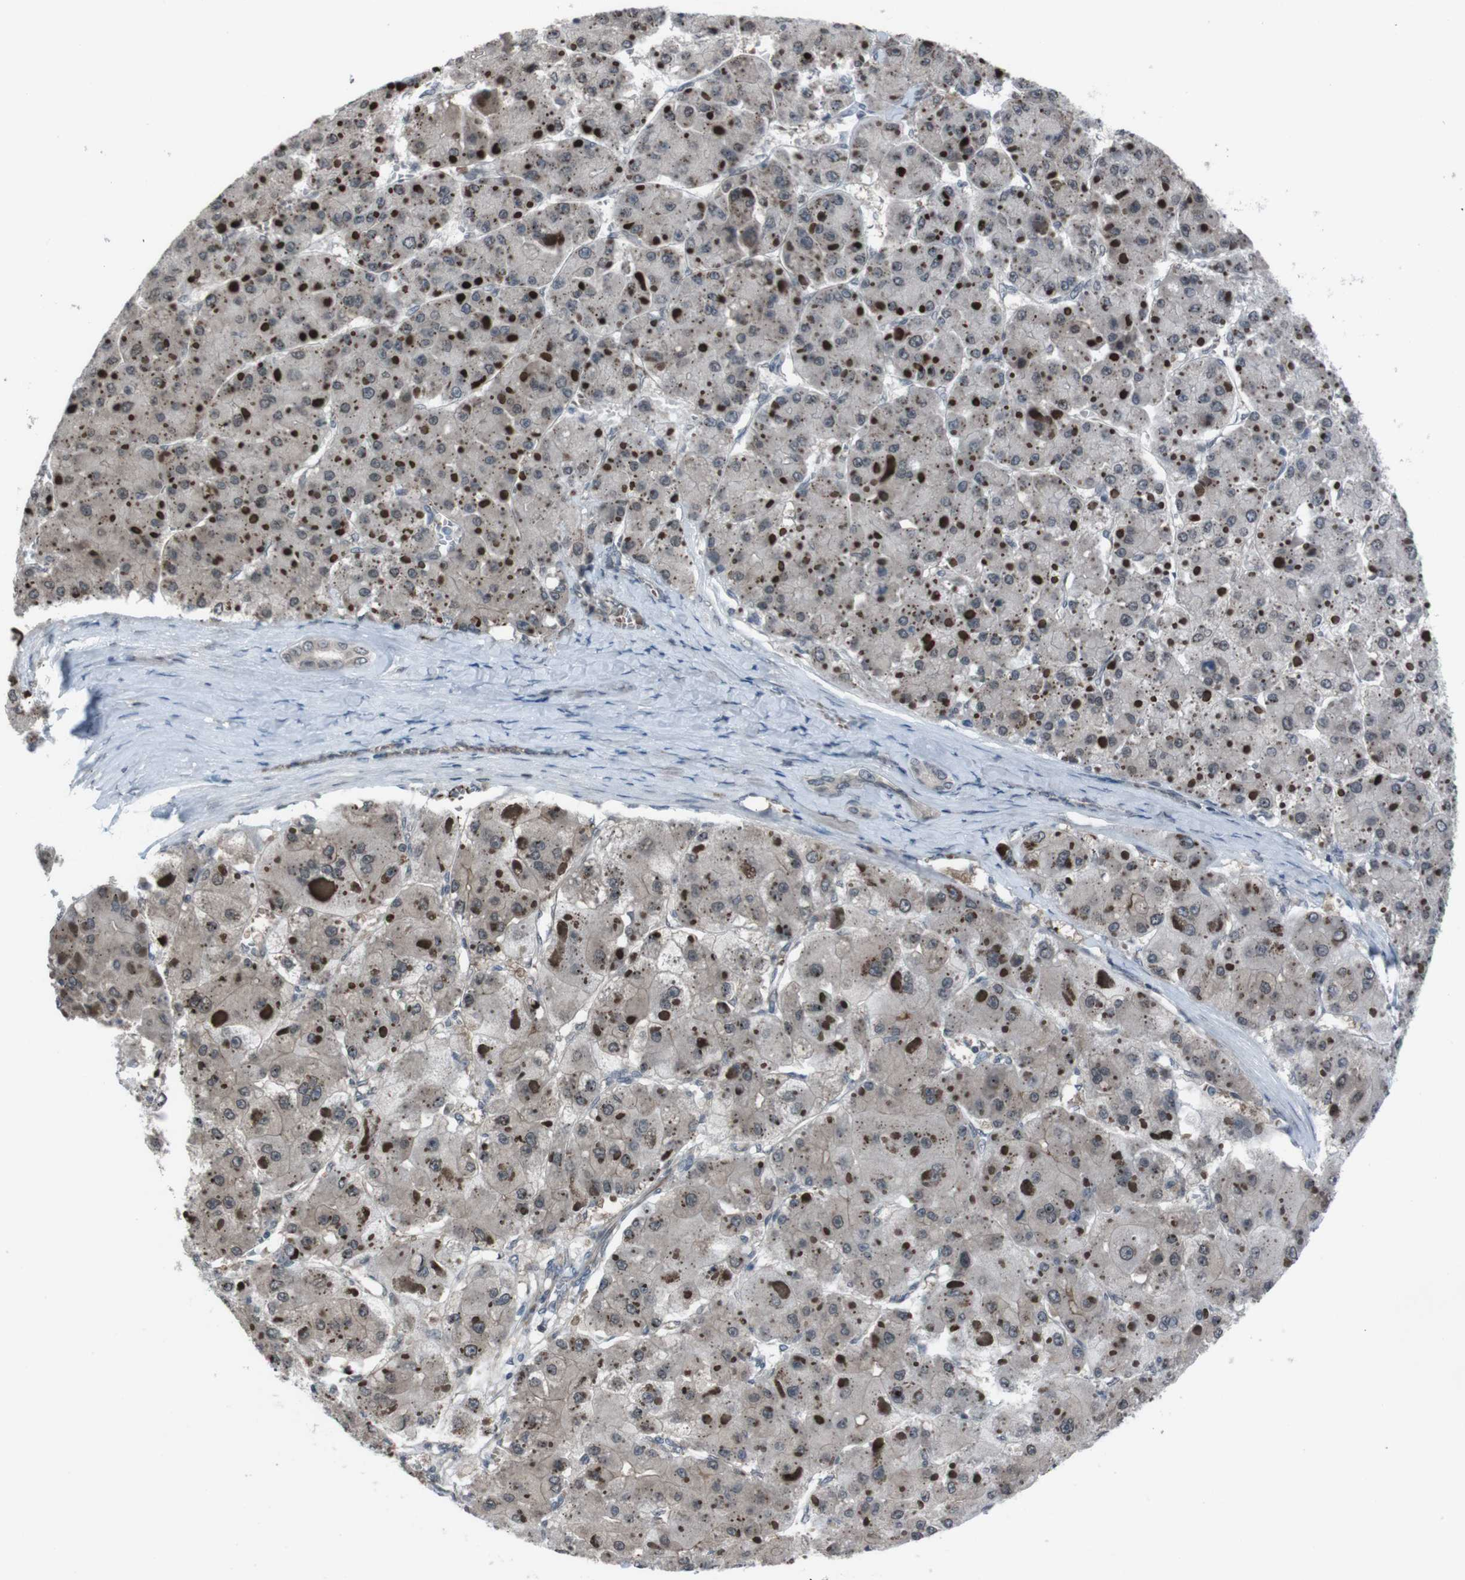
{"staining": {"intensity": "negative", "quantity": "none", "location": "none"}, "tissue": "liver cancer", "cell_type": "Tumor cells", "image_type": "cancer", "snomed": [{"axis": "morphology", "description": "Carcinoma, Hepatocellular, NOS"}, {"axis": "topography", "description": "Liver"}], "caption": "Photomicrograph shows no protein expression in tumor cells of liver cancer tissue. (Immunohistochemistry (ihc), brightfield microscopy, high magnification).", "gene": "SS18L1", "patient": {"sex": "female", "age": 73}}